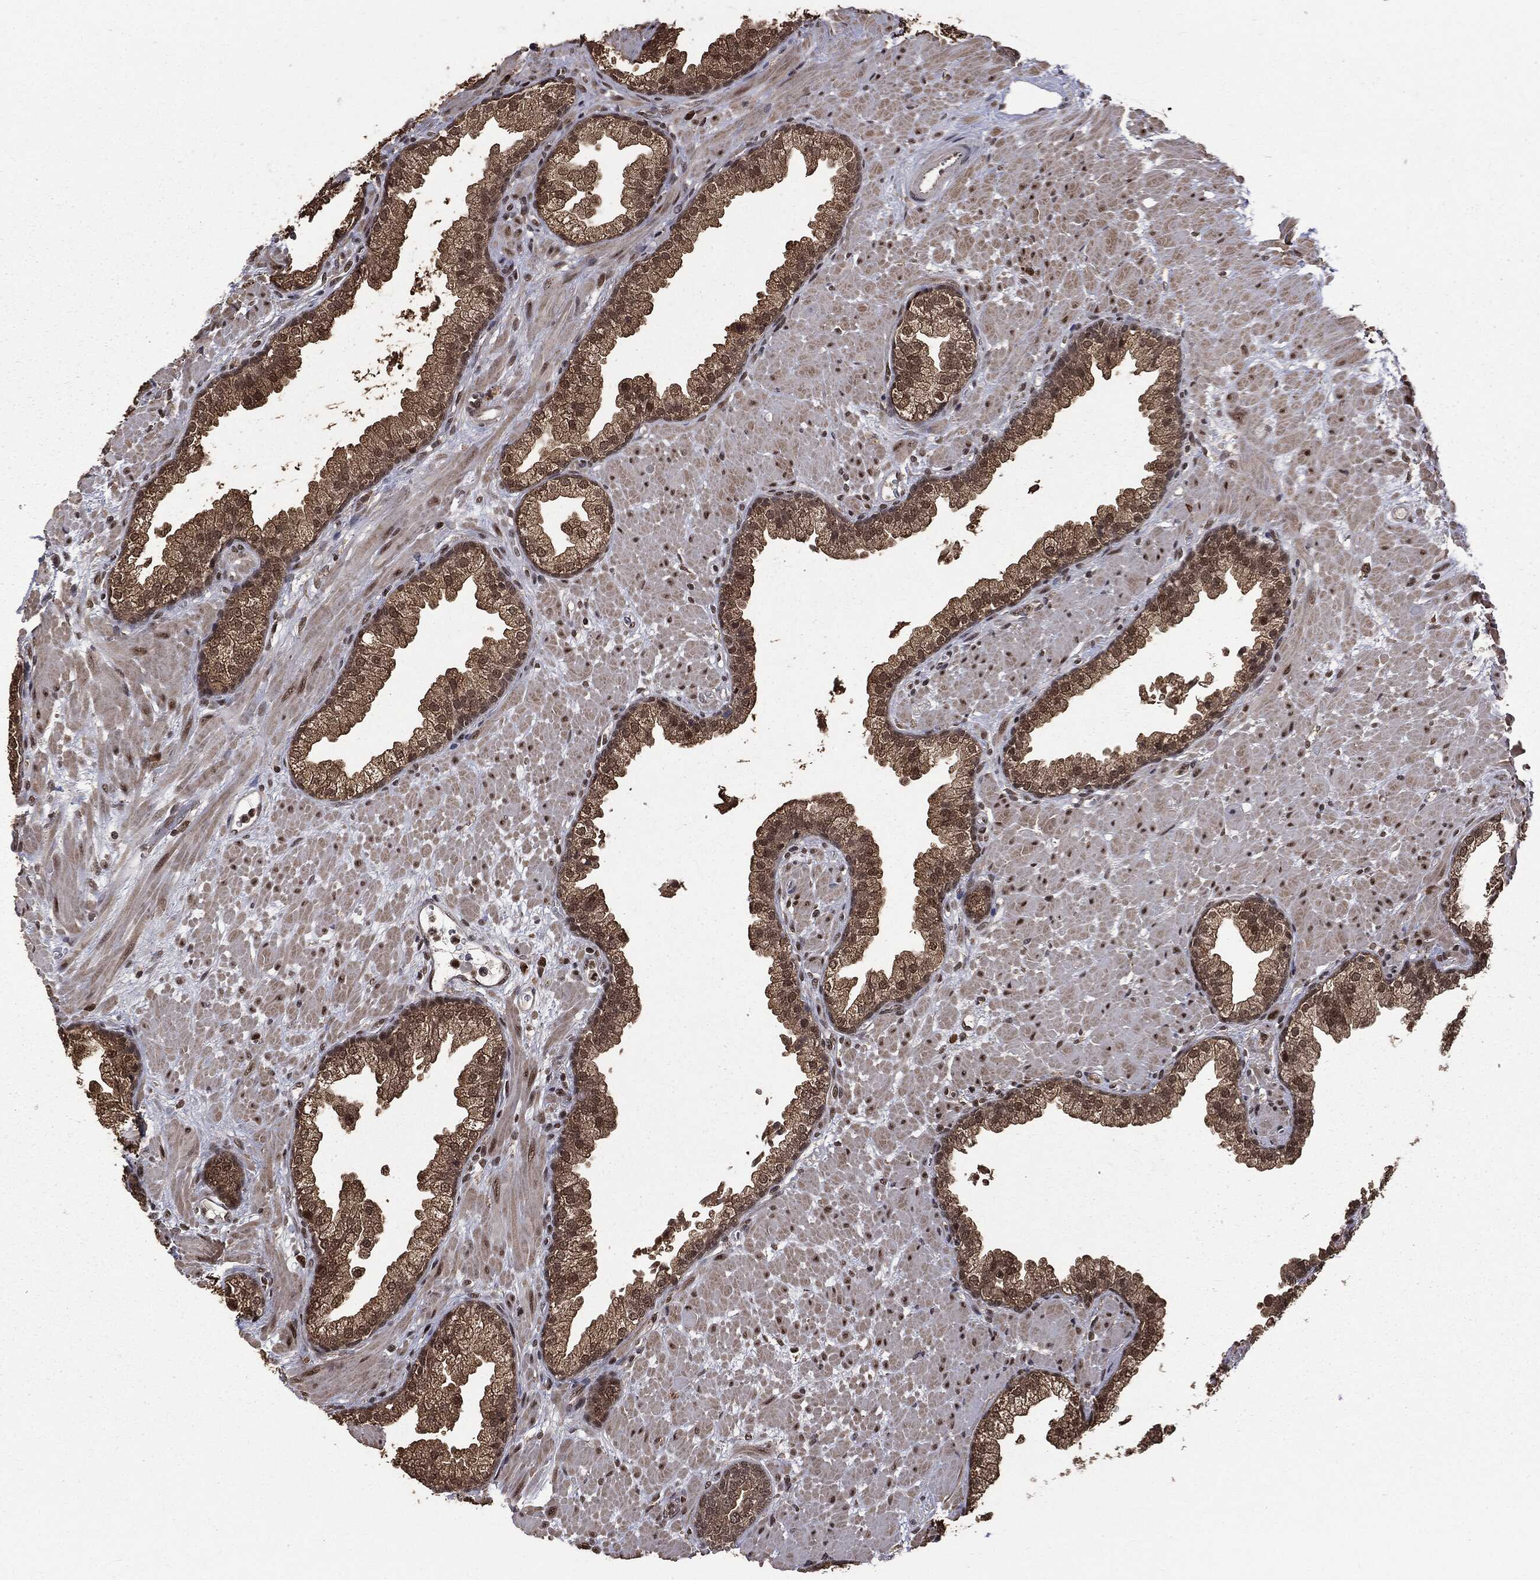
{"staining": {"intensity": "moderate", "quantity": ">75%", "location": "cytoplasmic/membranous,nuclear"}, "tissue": "prostate", "cell_type": "Glandular cells", "image_type": "normal", "snomed": [{"axis": "morphology", "description": "Normal tissue, NOS"}, {"axis": "topography", "description": "Prostate"}], "caption": "A high-resolution photomicrograph shows IHC staining of benign prostate, which displays moderate cytoplasmic/membranous,nuclear positivity in about >75% of glandular cells.", "gene": "JMJD6", "patient": {"sex": "male", "age": 63}}